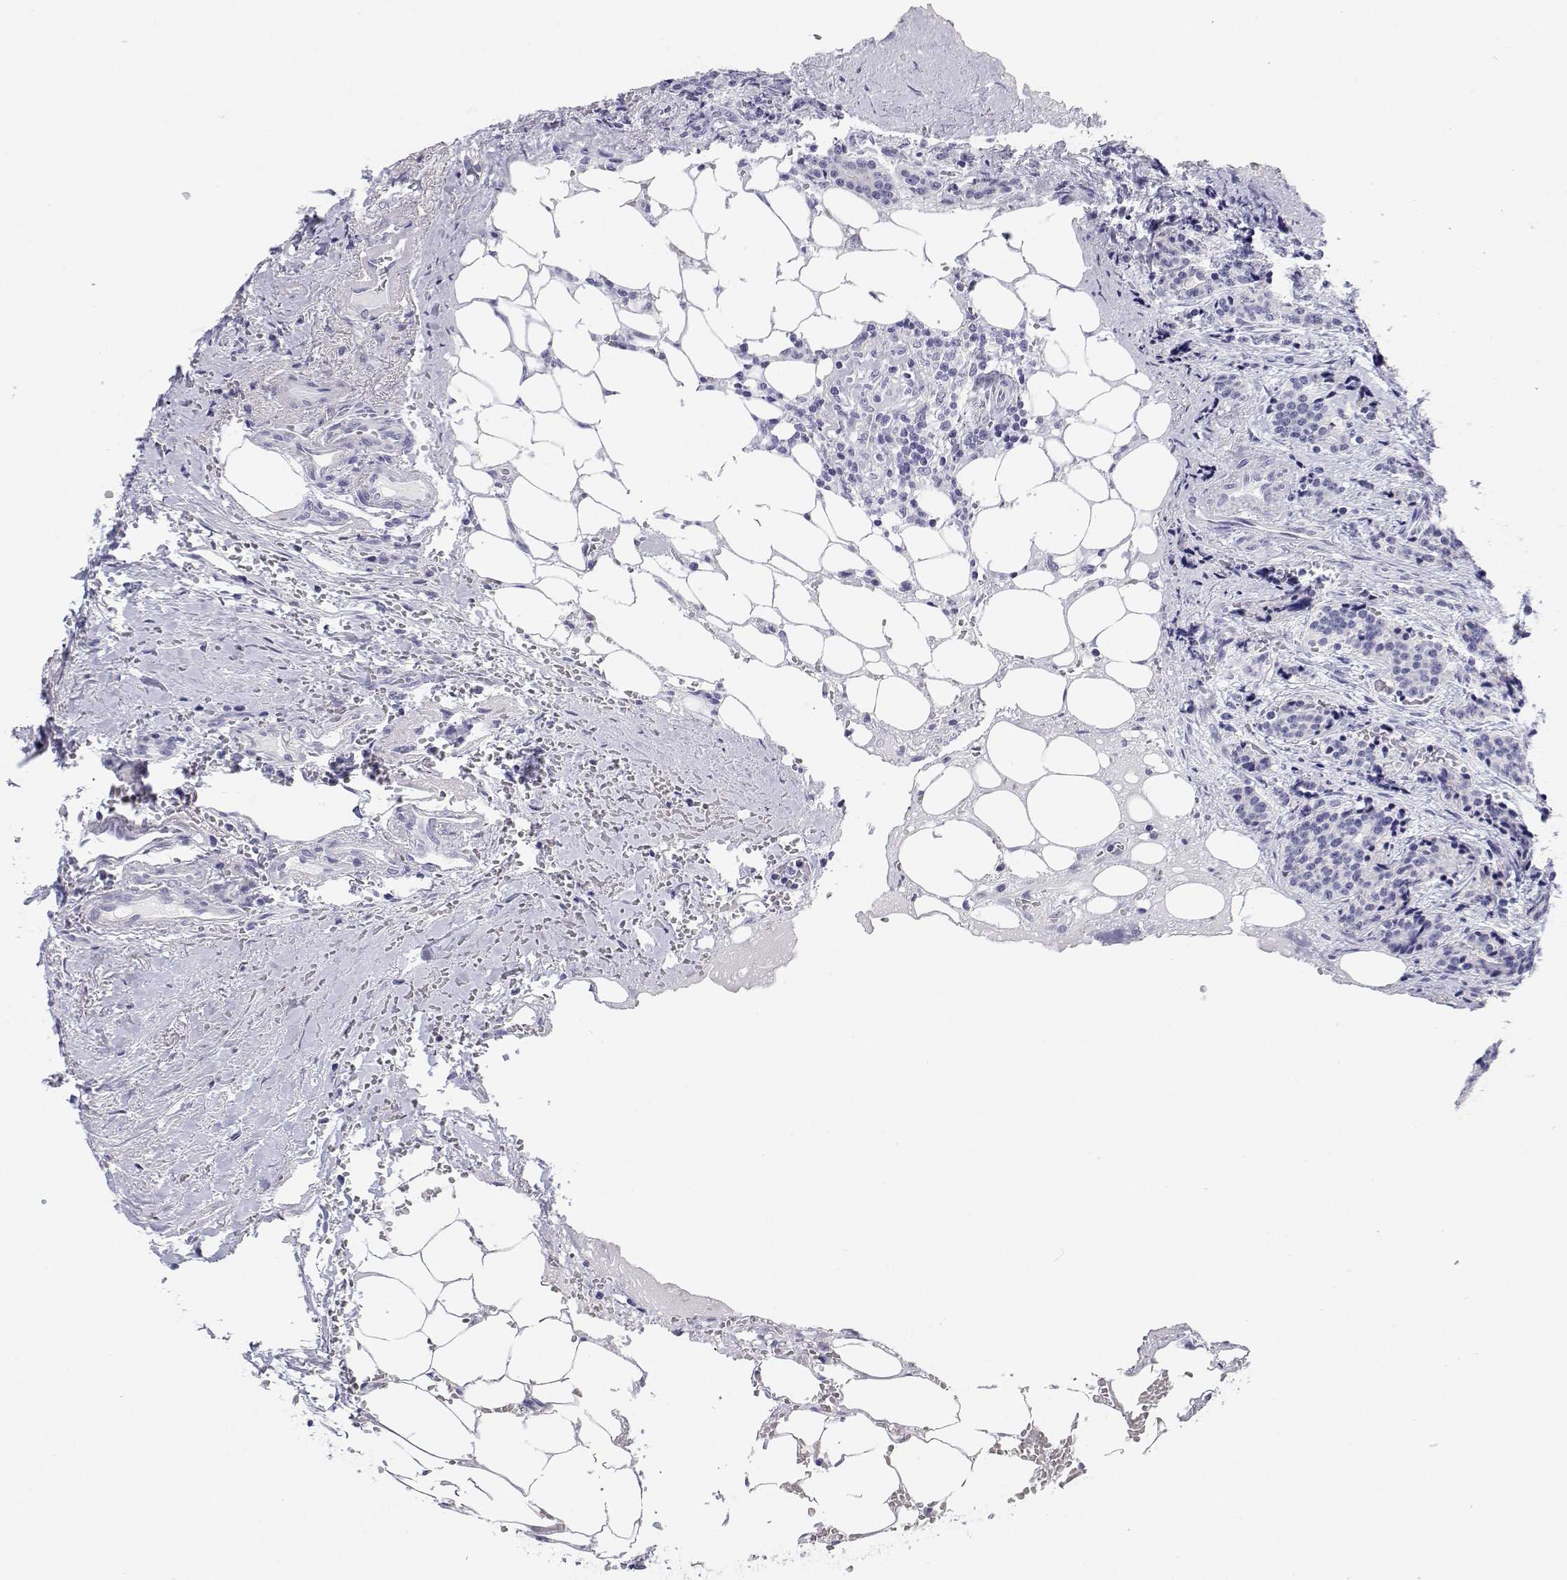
{"staining": {"intensity": "negative", "quantity": "none", "location": "none"}, "tissue": "carcinoid", "cell_type": "Tumor cells", "image_type": "cancer", "snomed": [{"axis": "morphology", "description": "Carcinoid, malignant, NOS"}, {"axis": "topography", "description": "Small intestine"}], "caption": "High power microscopy histopathology image of an immunohistochemistry (IHC) histopathology image of carcinoid, revealing no significant positivity in tumor cells.", "gene": "BHMT", "patient": {"sex": "female", "age": 73}}